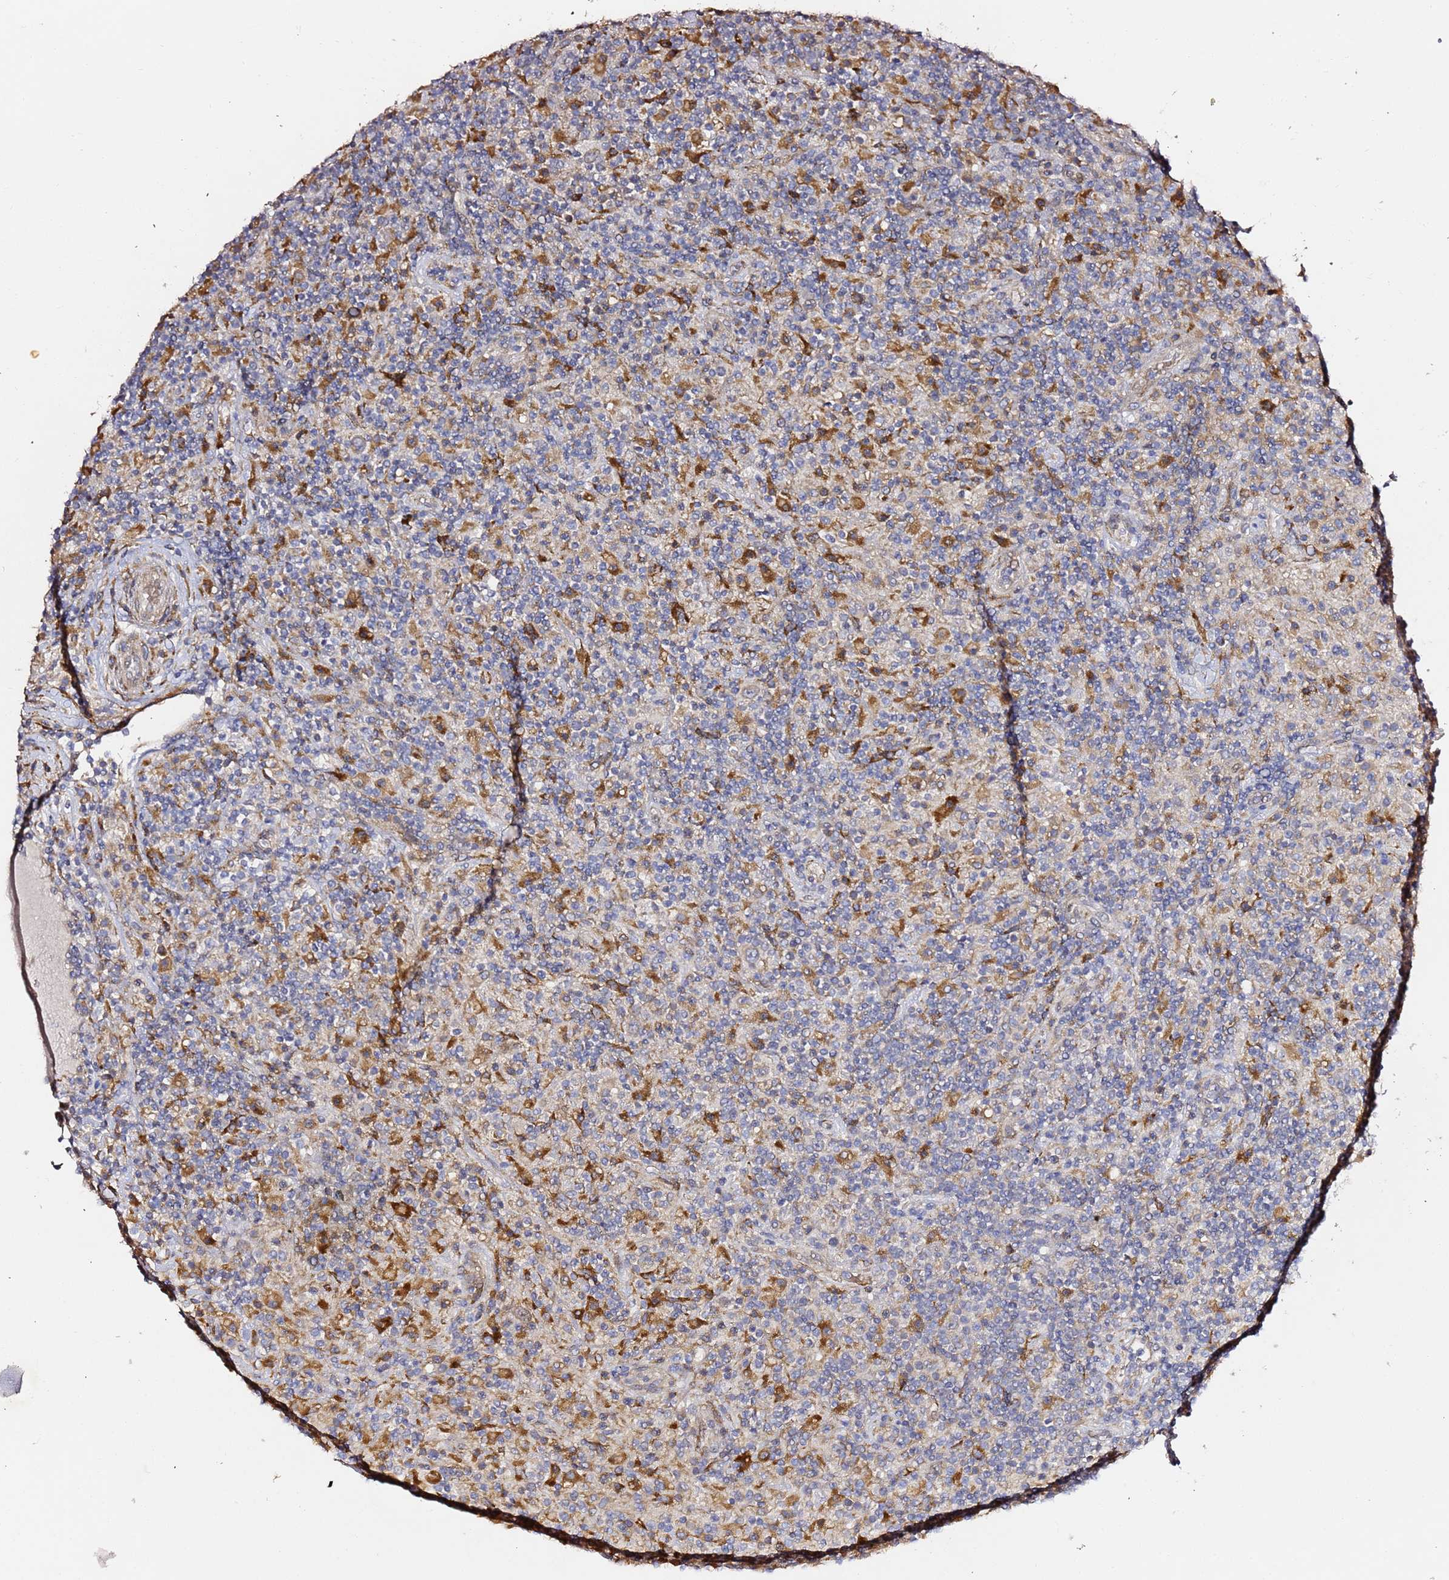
{"staining": {"intensity": "weak", "quantity": "<25%", "location": "cytoplasmic/membranous"}, "tissue": "lymphoma", "cell_type": "Tumor cells", "image_type": "cancer", "snomed": [{"axis": "morphology", "description": "Hodgkin's disease, NOS"}, {"axis": "topography", "description": "Lymph node"}], "caption": "Tumor cells are negative for protein expression in human Hodgkin's disease.", "gene": "HSD17B7", "patient": {"sex": "male", "age": 70}}